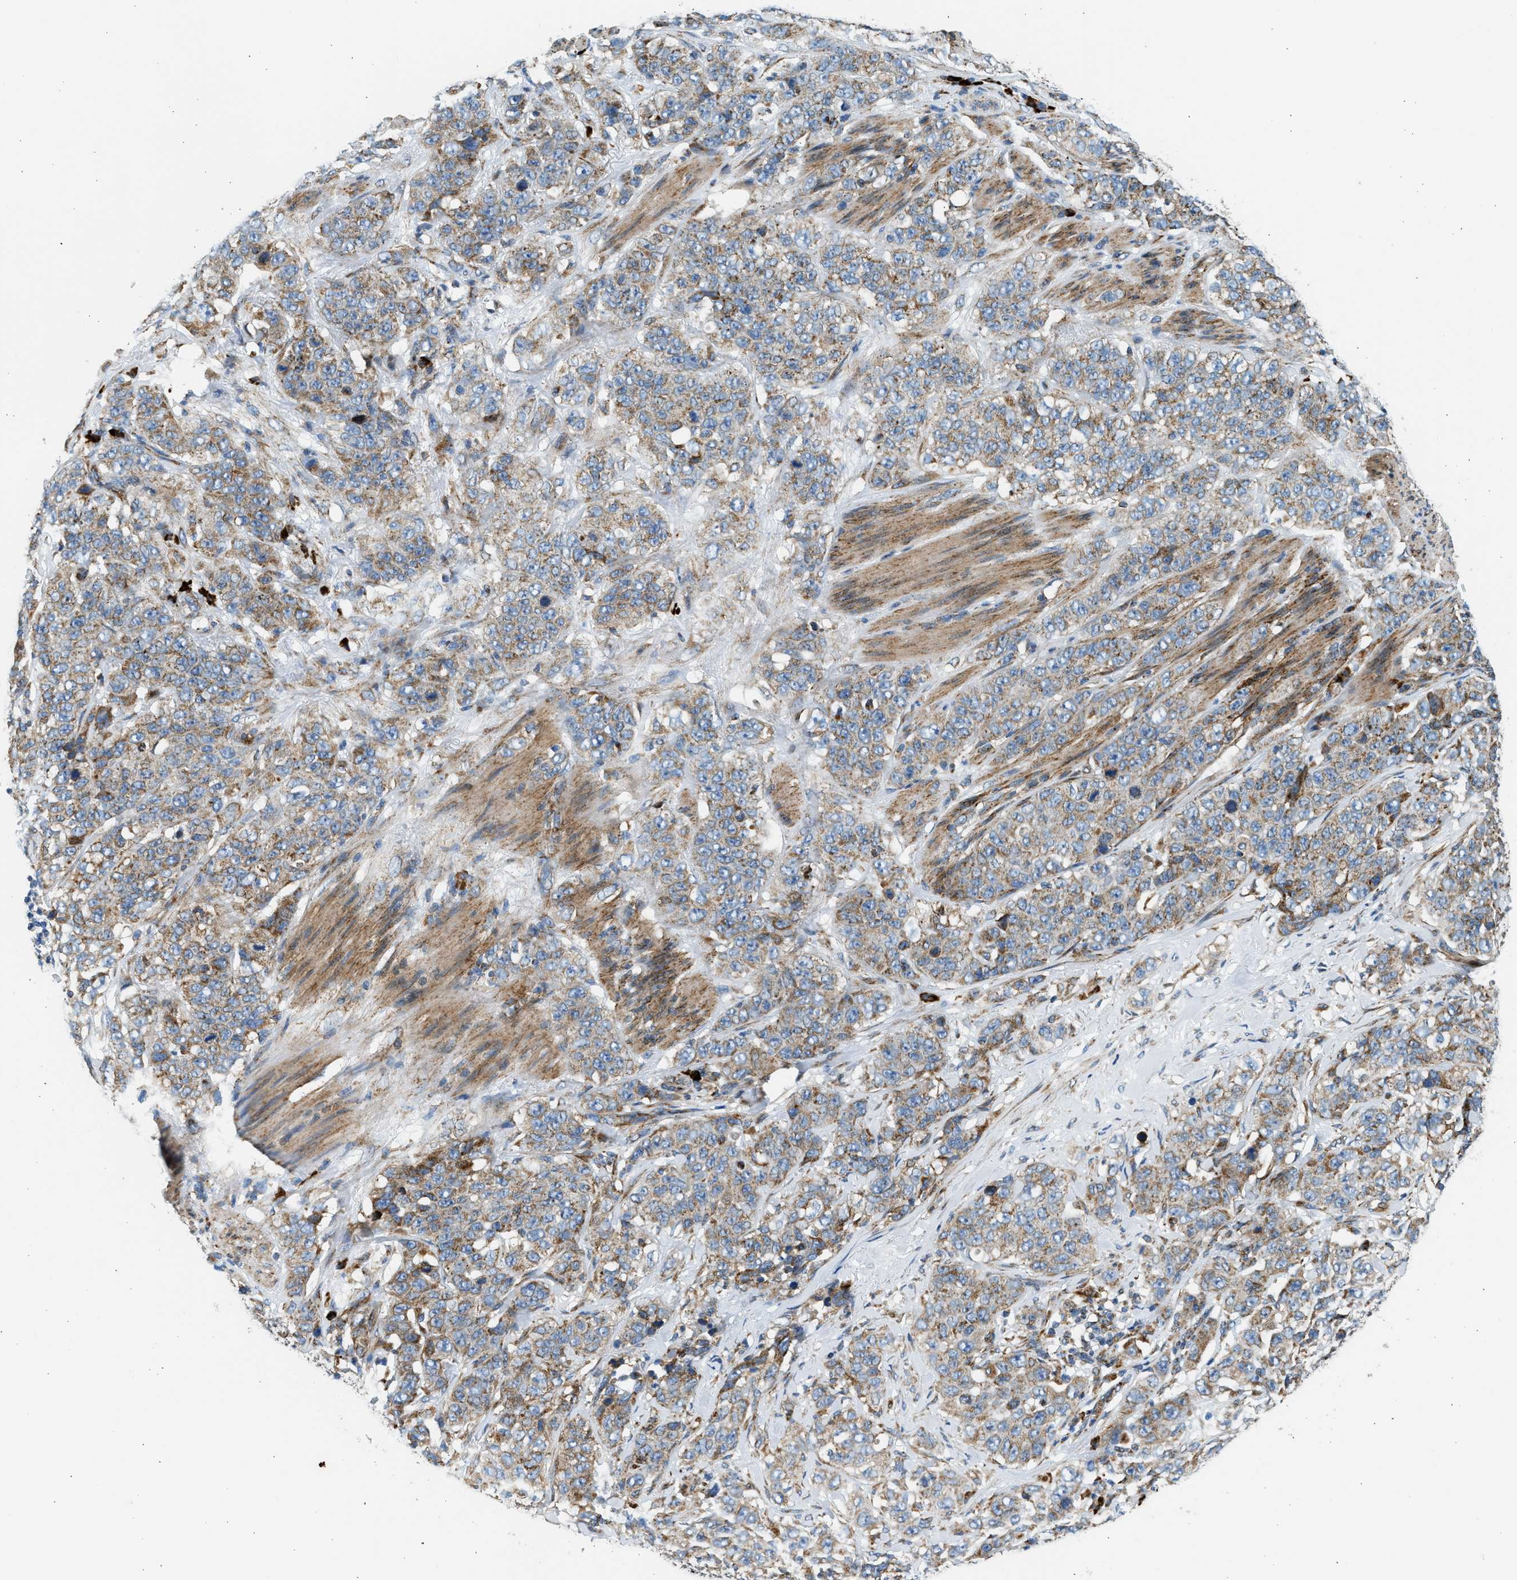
{"staining": {"intensity": "moderate", "quantity": ">75%", "location": "cytoplasmic/membranous"}, "tissue": "stomach cancer", "cell_type": "Tumor cells", "image_type": "cancer", "snomed": [{"axis": "morphology", "description": "Adenocarcinoma, NOS"}, {"axis": "topography", "description": "Stomach"}], "caption": "About >75% of tumor cells in stomach cancer (adenocarcinoma) demonstrate moderate cytoplasmic/membranous protein staining as visualized by brown immunohistochemical staining.", "gene": "KCNMB3", "patient": {"sex": "male", "age": 48}}